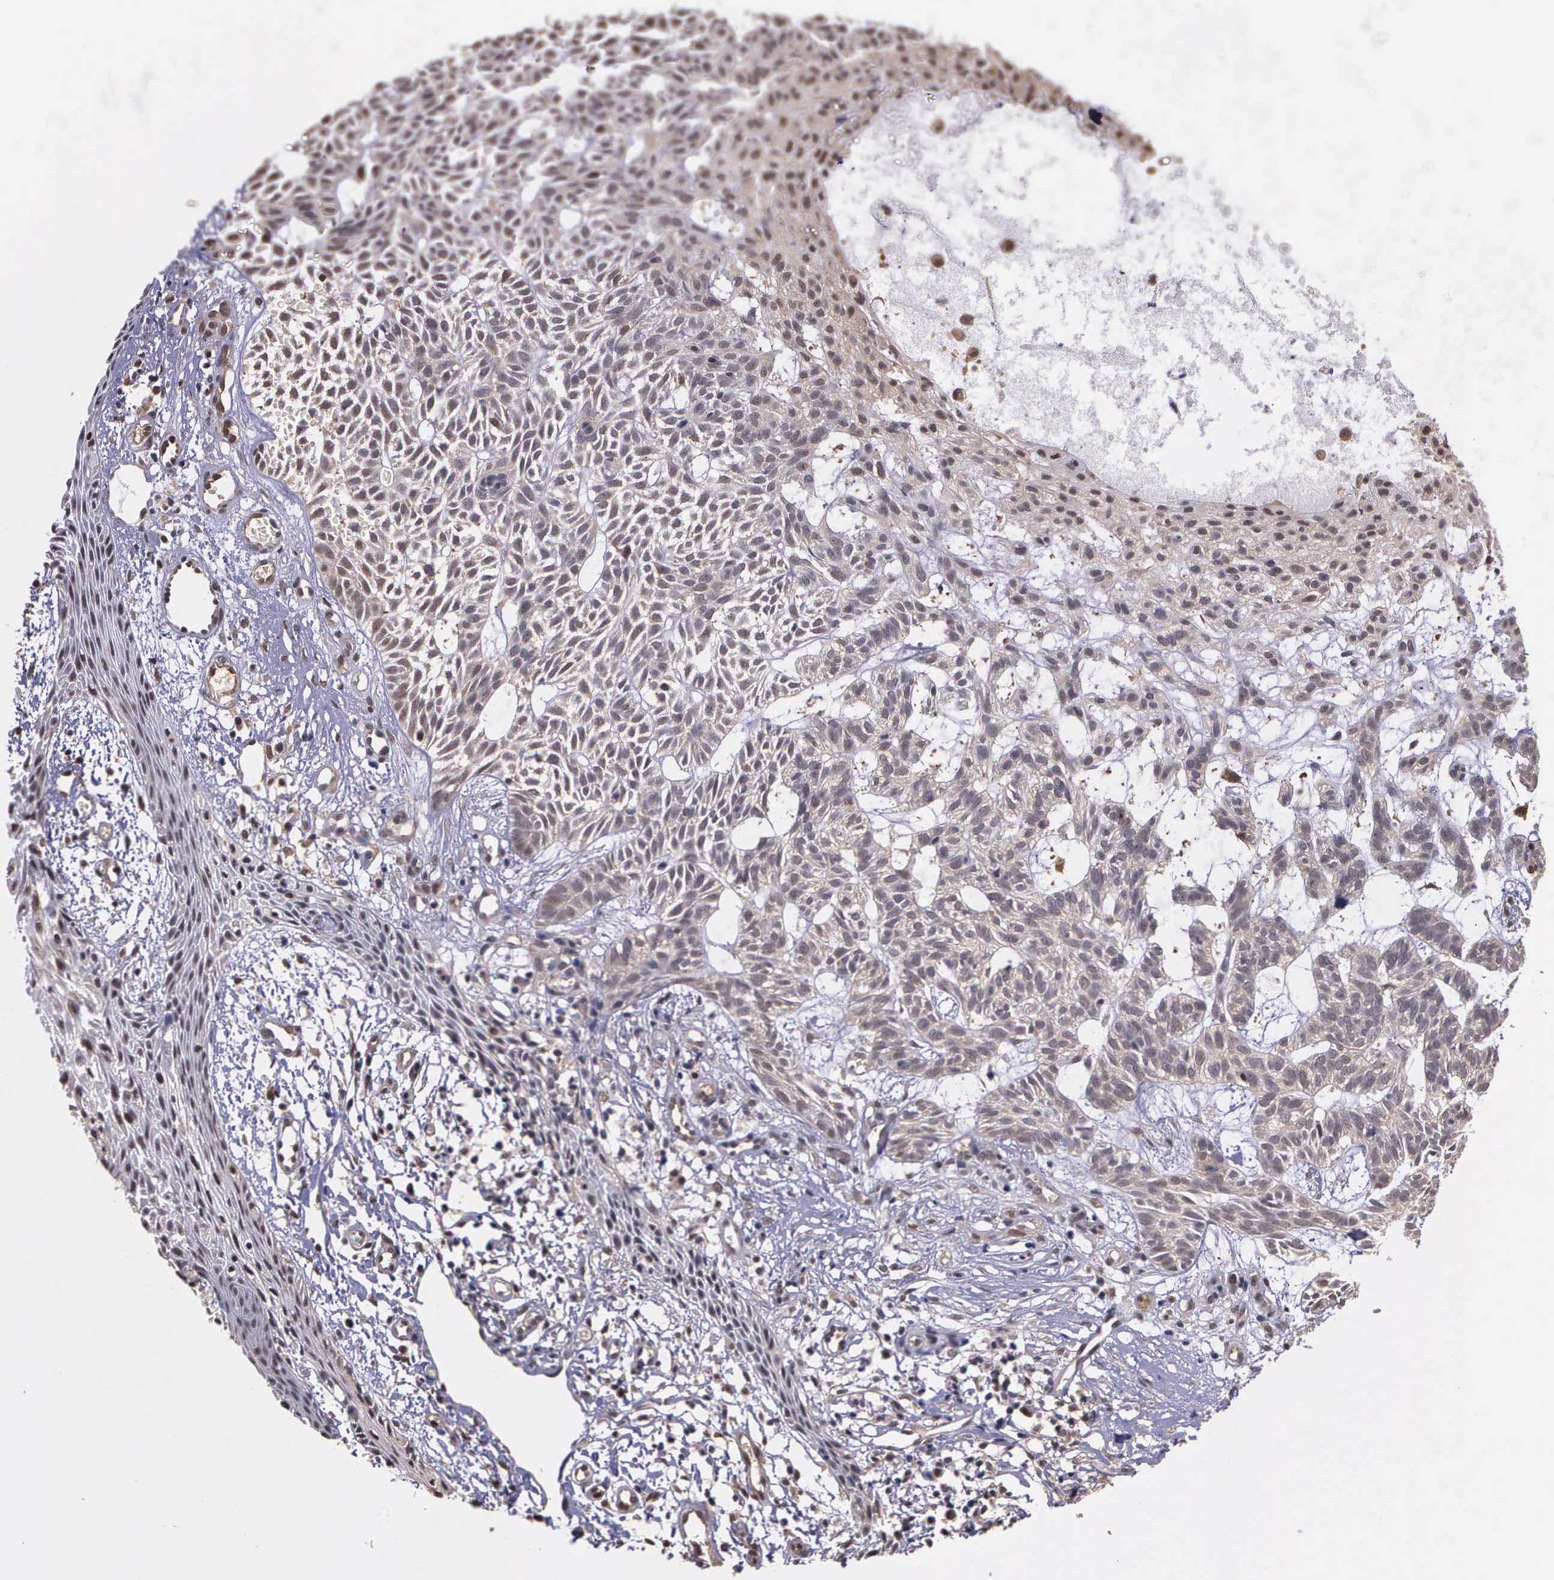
{"staining": {"intensity": "weak", "quantity": ">75%", "location": "cytoplasmic/membranous,nuclear"}, "tissue": "skin cancer", "cell_type": "Tumor cells", "image_type": "cancer", "snomed": [{"axis": "morphology", "description": "Basal cell carcinoma"}, {"axis": "topography", "description": "Skin"}], "caption": "Immunohistochemistry histopathology image of neoplastic tissue: human basal cell carcinoma (skin) stained using immunohistochemistry (IHC) exhibits low levels of weak protein expression localized specifically in the cytoplasmic/membranous and nuclear of tumor cells, appearing as a cytoplasmic/membranous and nuclear brown color.", "gene": "PSMC1", "patient": {"sex": "male", "age": 75}}